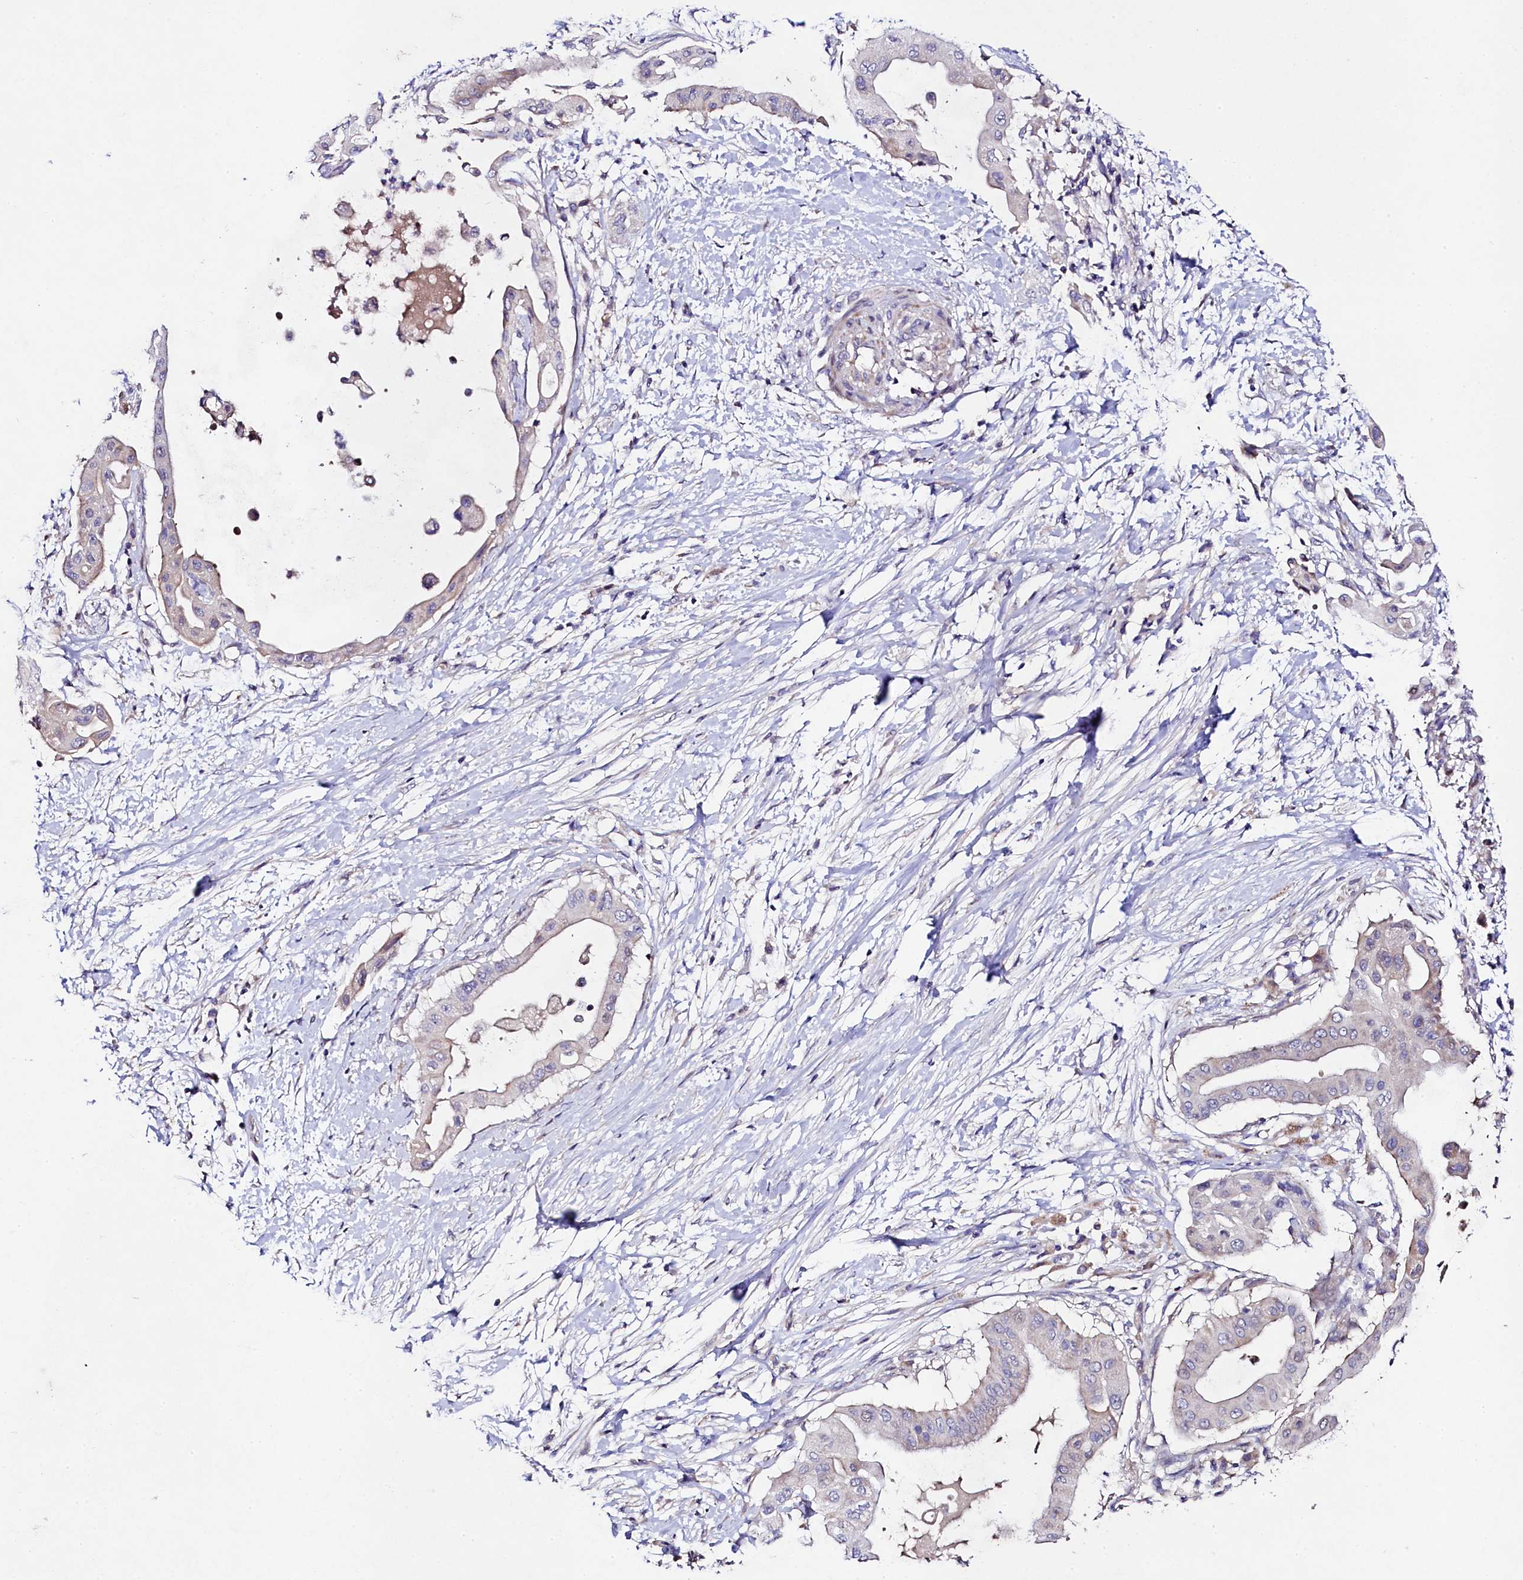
{"staining": {"intensity": "negative", "quantity": "none", "location": "none"}, "tissue": "pancreatic cancer", "cell_type": "Tumor cells", "image_type": "cancer", "snomed": [{"axis": "morphology", "description": "Adenocarcinoma, NOS"}, {"axis": "topography", "description": "Pancreas"}], "caption": "The histopathology image demonstrates no significant positivity in tumor cells of pancreatic cancer (adenocarcinoma). The staining was performed using DAB (3,3'-diaminobenzidine) to visualize the protein expression in brown, while the nuclei were stained in blue with hematoxylin (Magnification: 20x).", "gene": "FXYD6", "patient": {"sex": "male", "age": 68}}